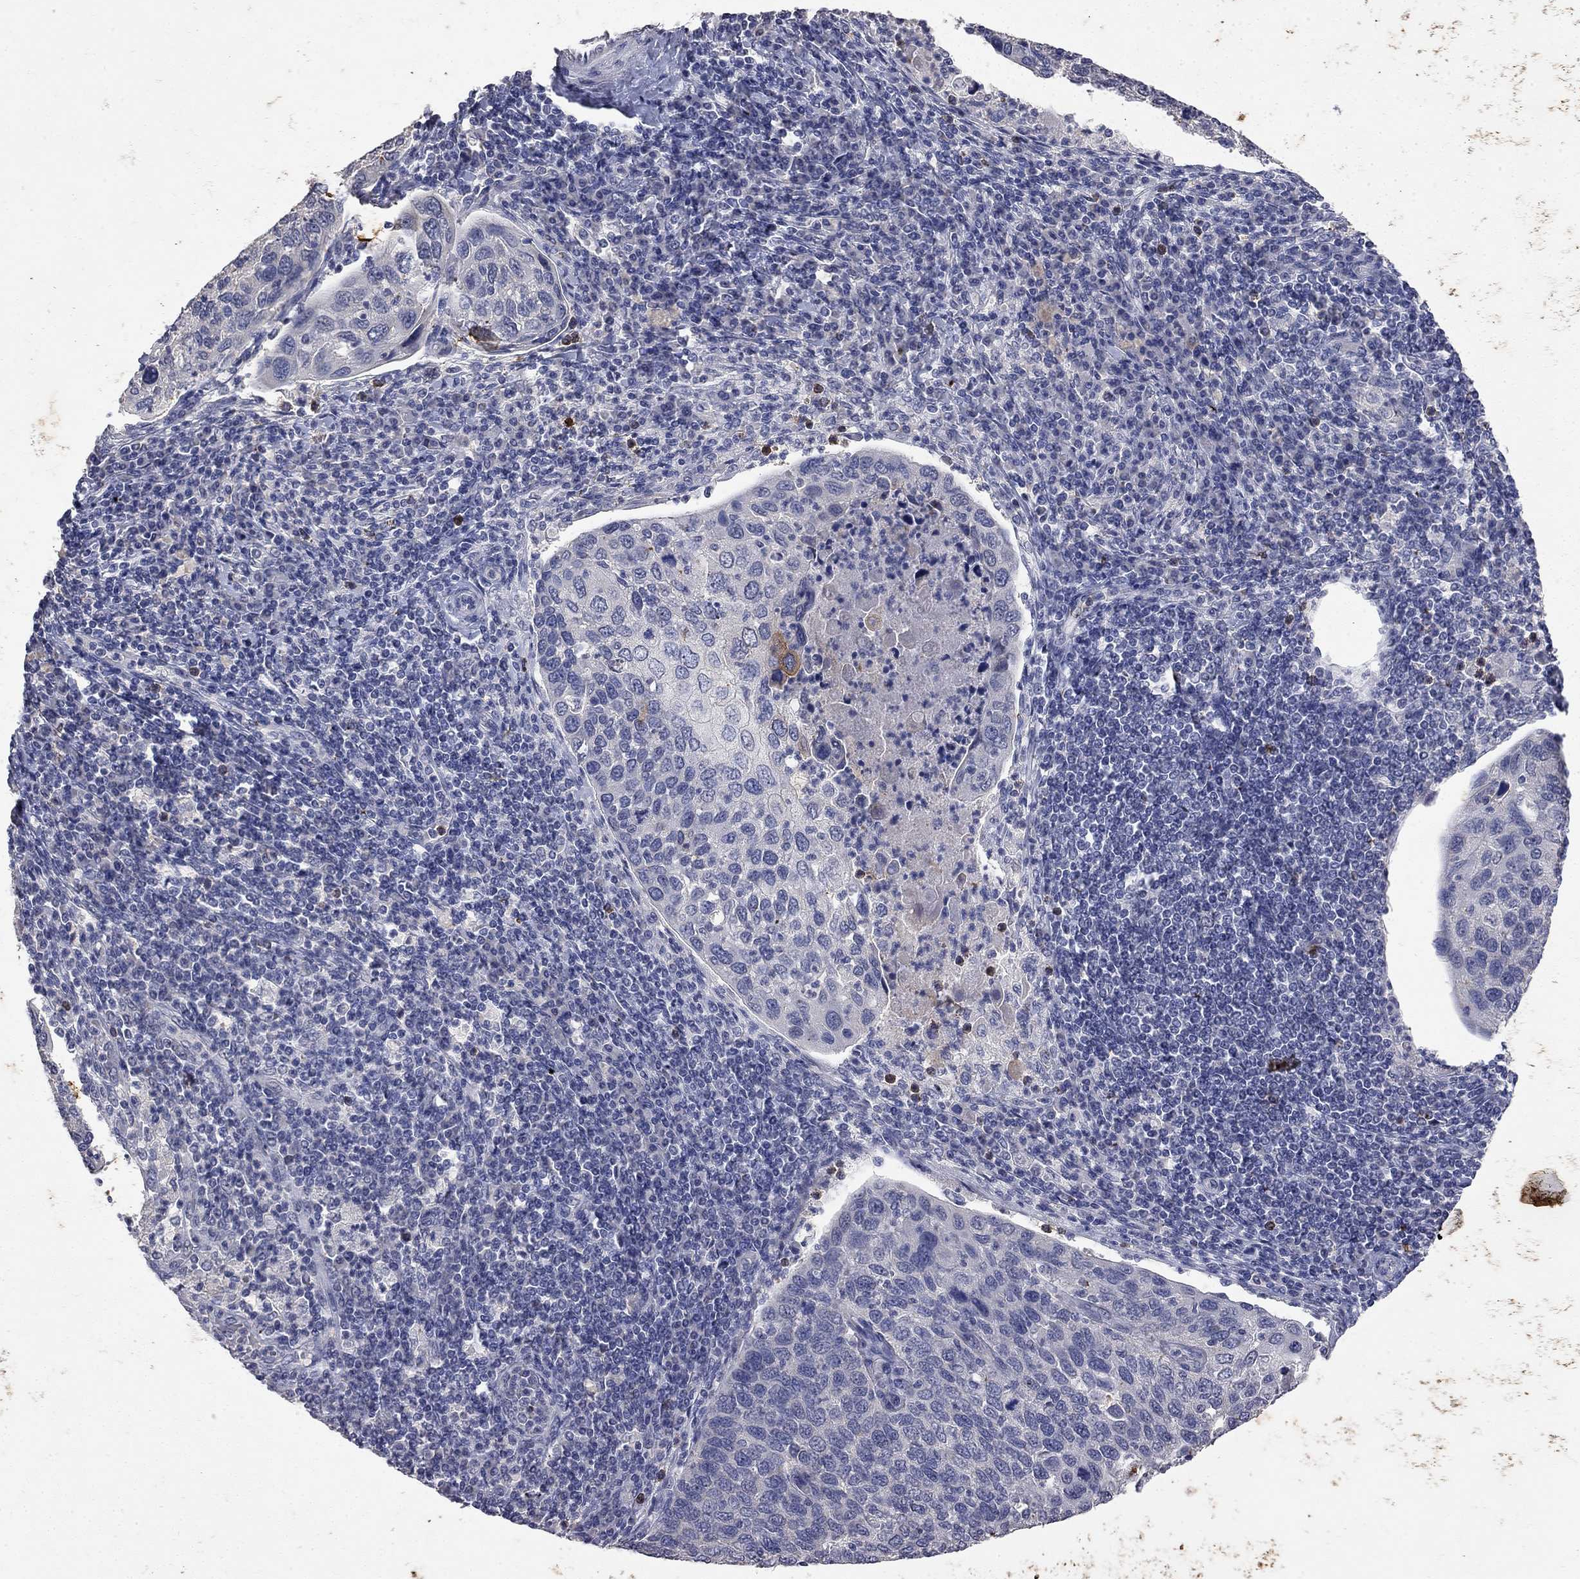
{"staining": {"intensity": "negative", "quantity": "none", "location": "none"}, "tissue": "cervical cancer", "cell_type": "Tumor cells", "image_type": "cancer", "snomed": [{"axis": "morphology", "description": "Squamous cell carcinoma, NOS"}, {"axis": "topography", "description": "Cervix"}], "caption": "High magnification brightfield microscopy of cervical squamous cell carcinoma stained with DAB (3,3'-diaminobenzidine) (brown) and counterstained with hematoxylin (blue): tumor cells show no significant positivity.", "gene": "NOS2", "patient": {"sex": "female", "age": 54}}